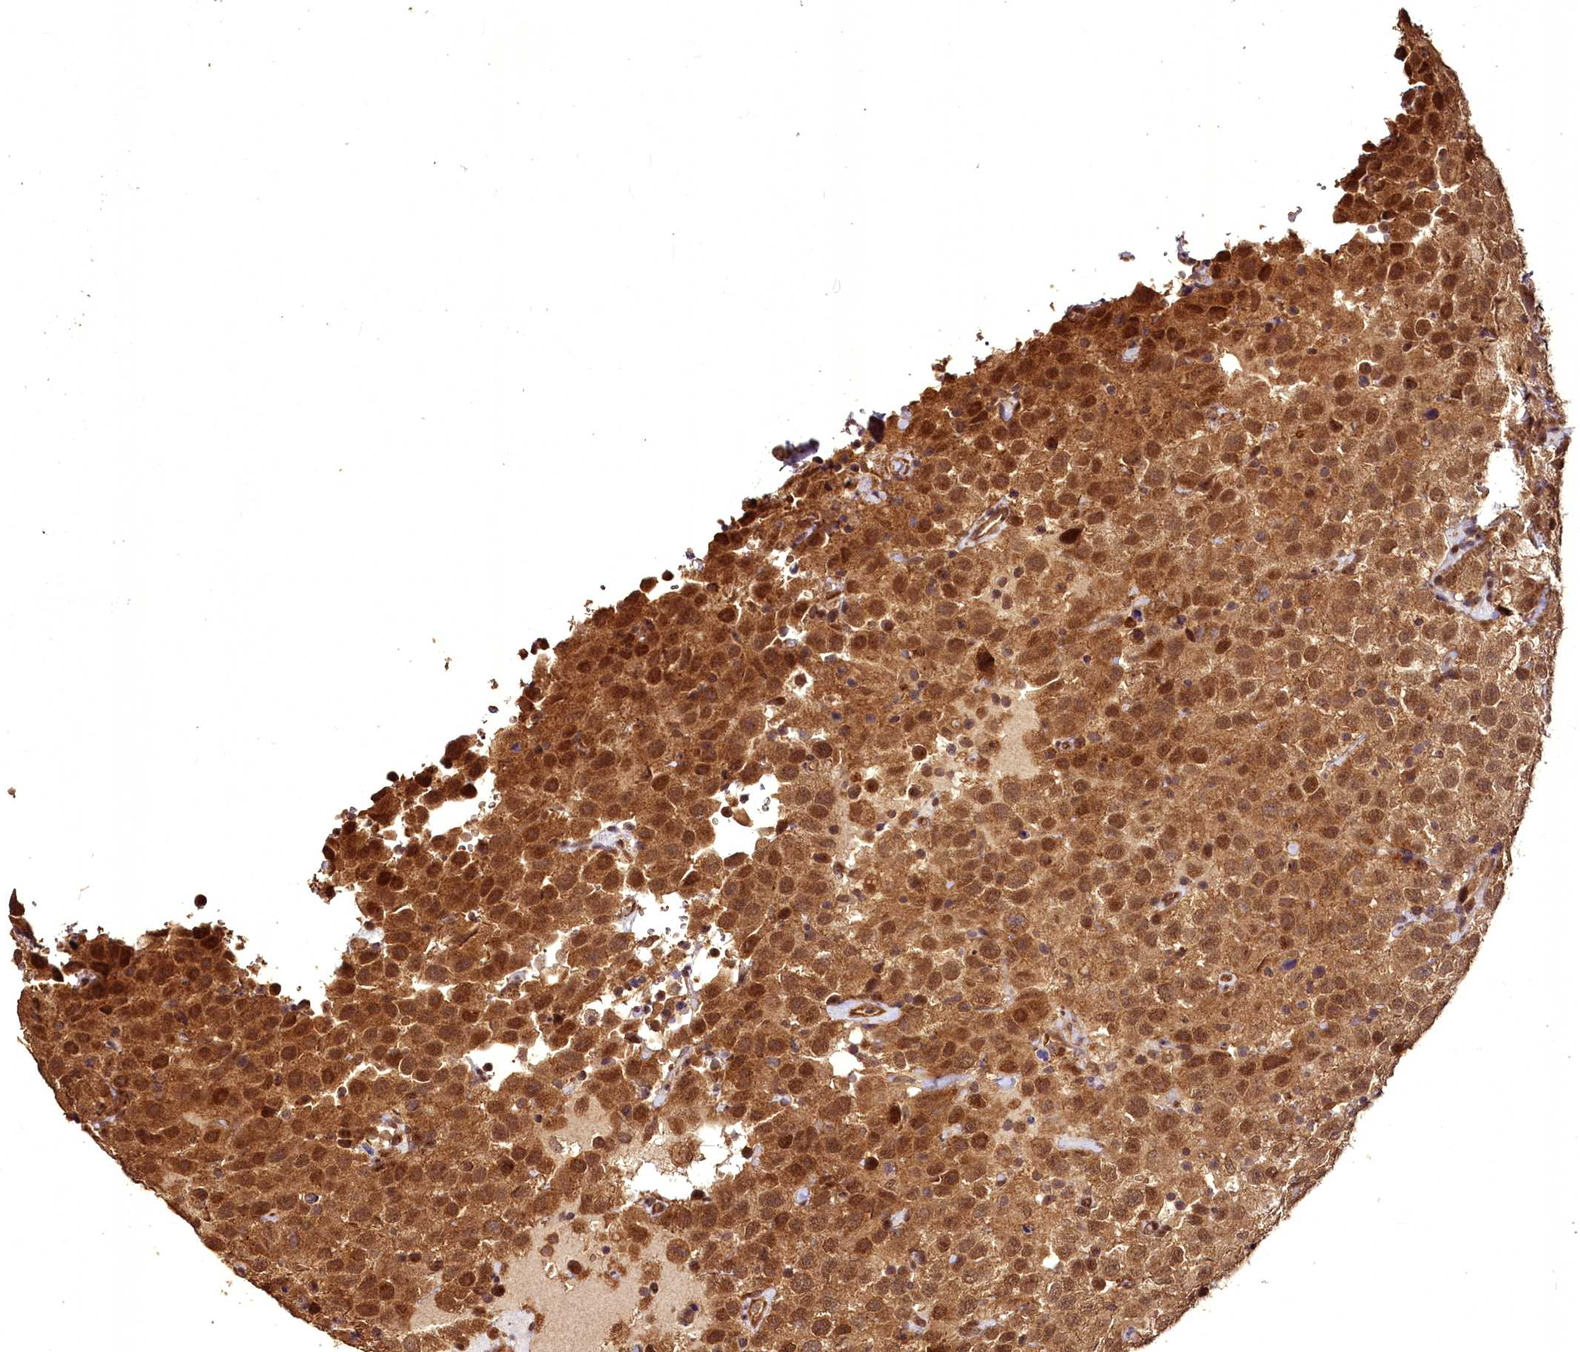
{"staining": {"intensity": "strong", "quantity": ">75%", "location": "cytoplasmic/membranous,nuclear"}, "tissue": "testis cancer", "cell_type": "Tumor cells", "image_type": "cancer", "snomed": [{"axis": "morphology", "description": "Seminoma, NOS"}, {"axis": "topography", "description": "Testis"}], "caption": "This micrograph exhibits testis seminoma stained with immunohistochemistry to label a protein in brown. The cytoplasmic/membranous and nuclear of tumor cells show strong positivity for the protein. Nuclei are counter-stained blue.", "gene": "VPS51", "patient": {"sex": "male", "age": 41}}